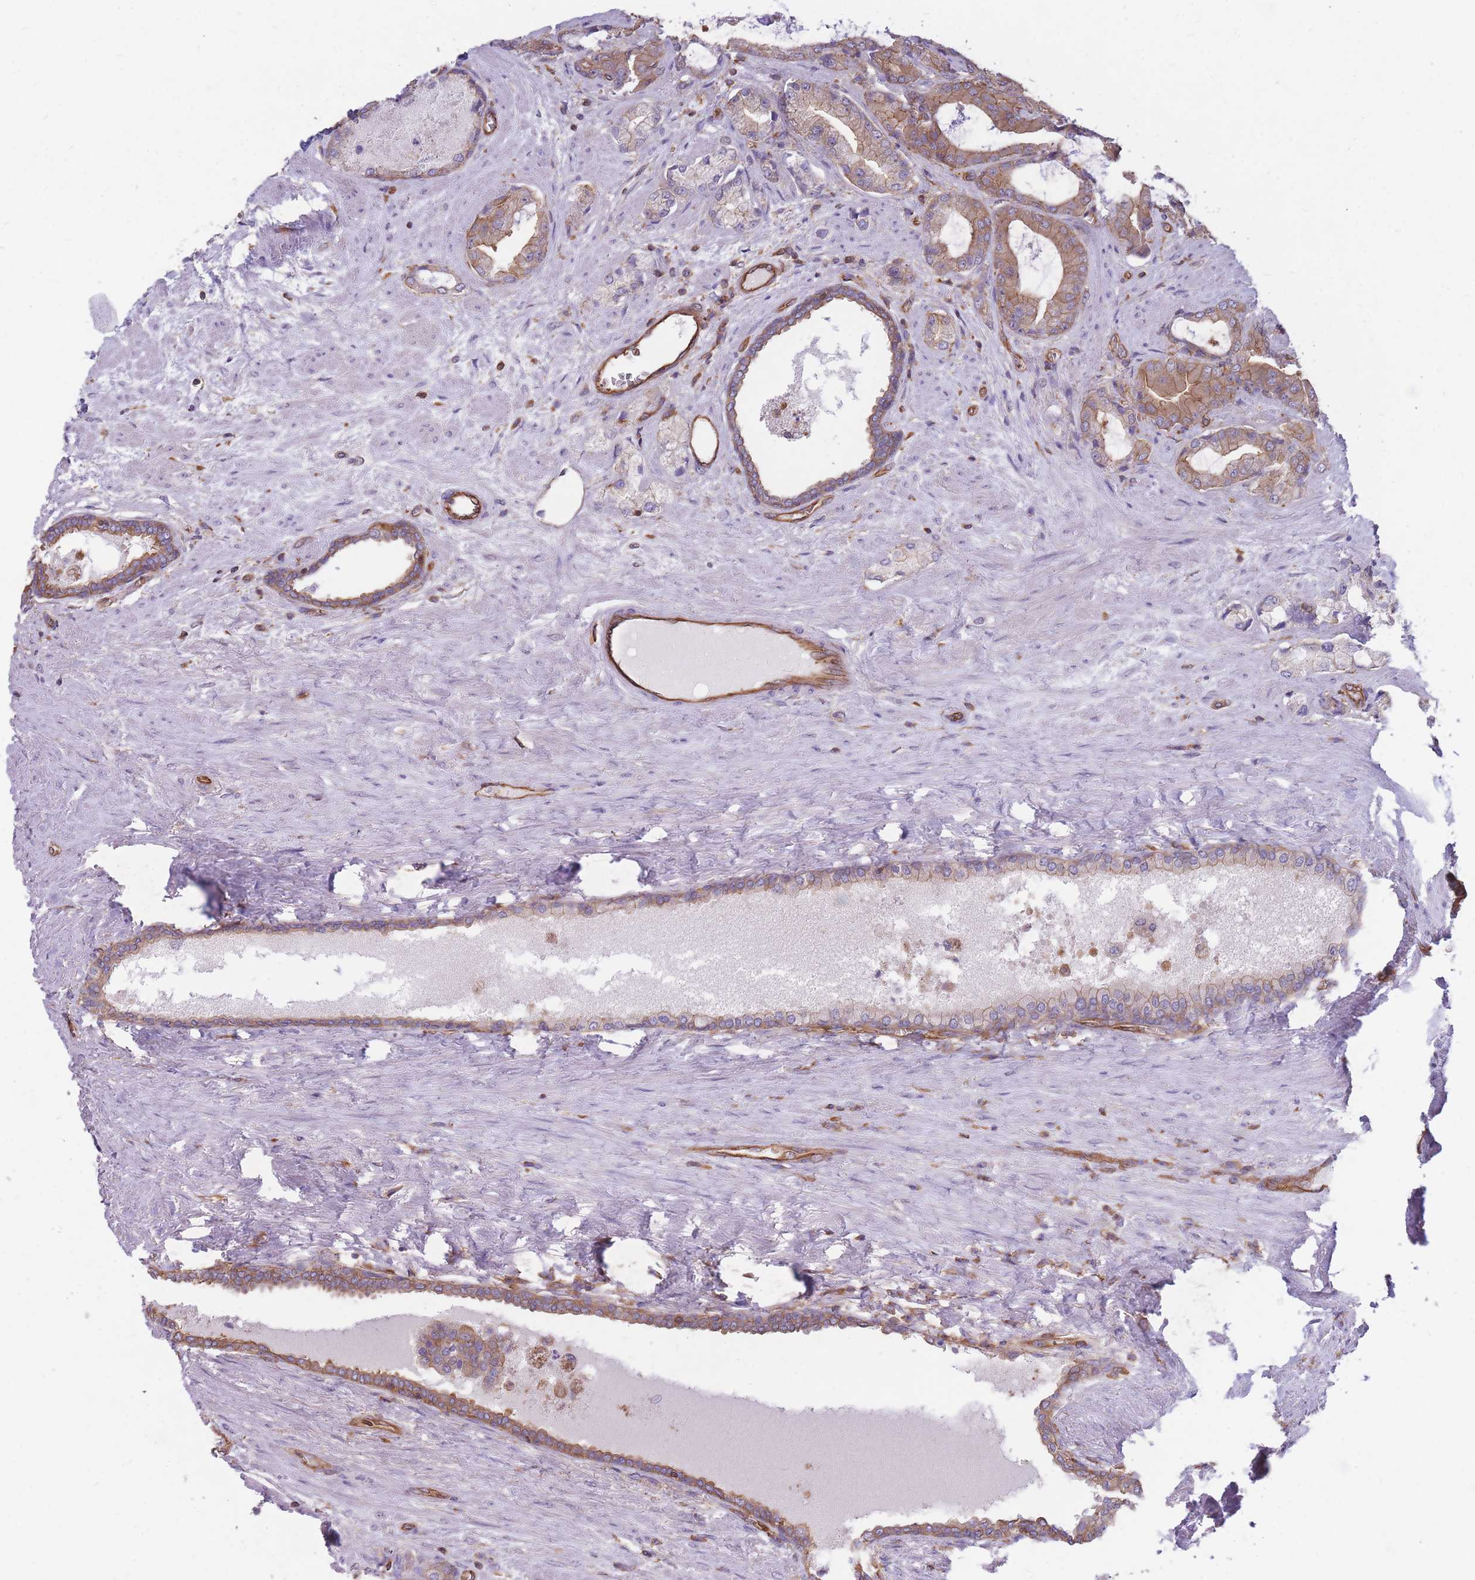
{"staining": {"intensity": "weak", "quantity": "25%-75%", "location": "cytoplasmic/membranous"}, "tissue": "prostate cancer", "cell_type": "Tumor cells", "image_type": "cancer", "snomed": [{"axis": "morphology", "description": "Adenocarcinoma, High grade"}, {"axis": "topography", "description": "Prostate"}], "caption": "This photomicrograph reveals prostate cancer stained with IHC to label a protein in brown. The cytoplasmic/membranous of tumor cells show weak positivity for the protein. Nuclei are counter-stained blue.", "gene": "GGA1", "patient": {"sex": "male", "age": 68}}